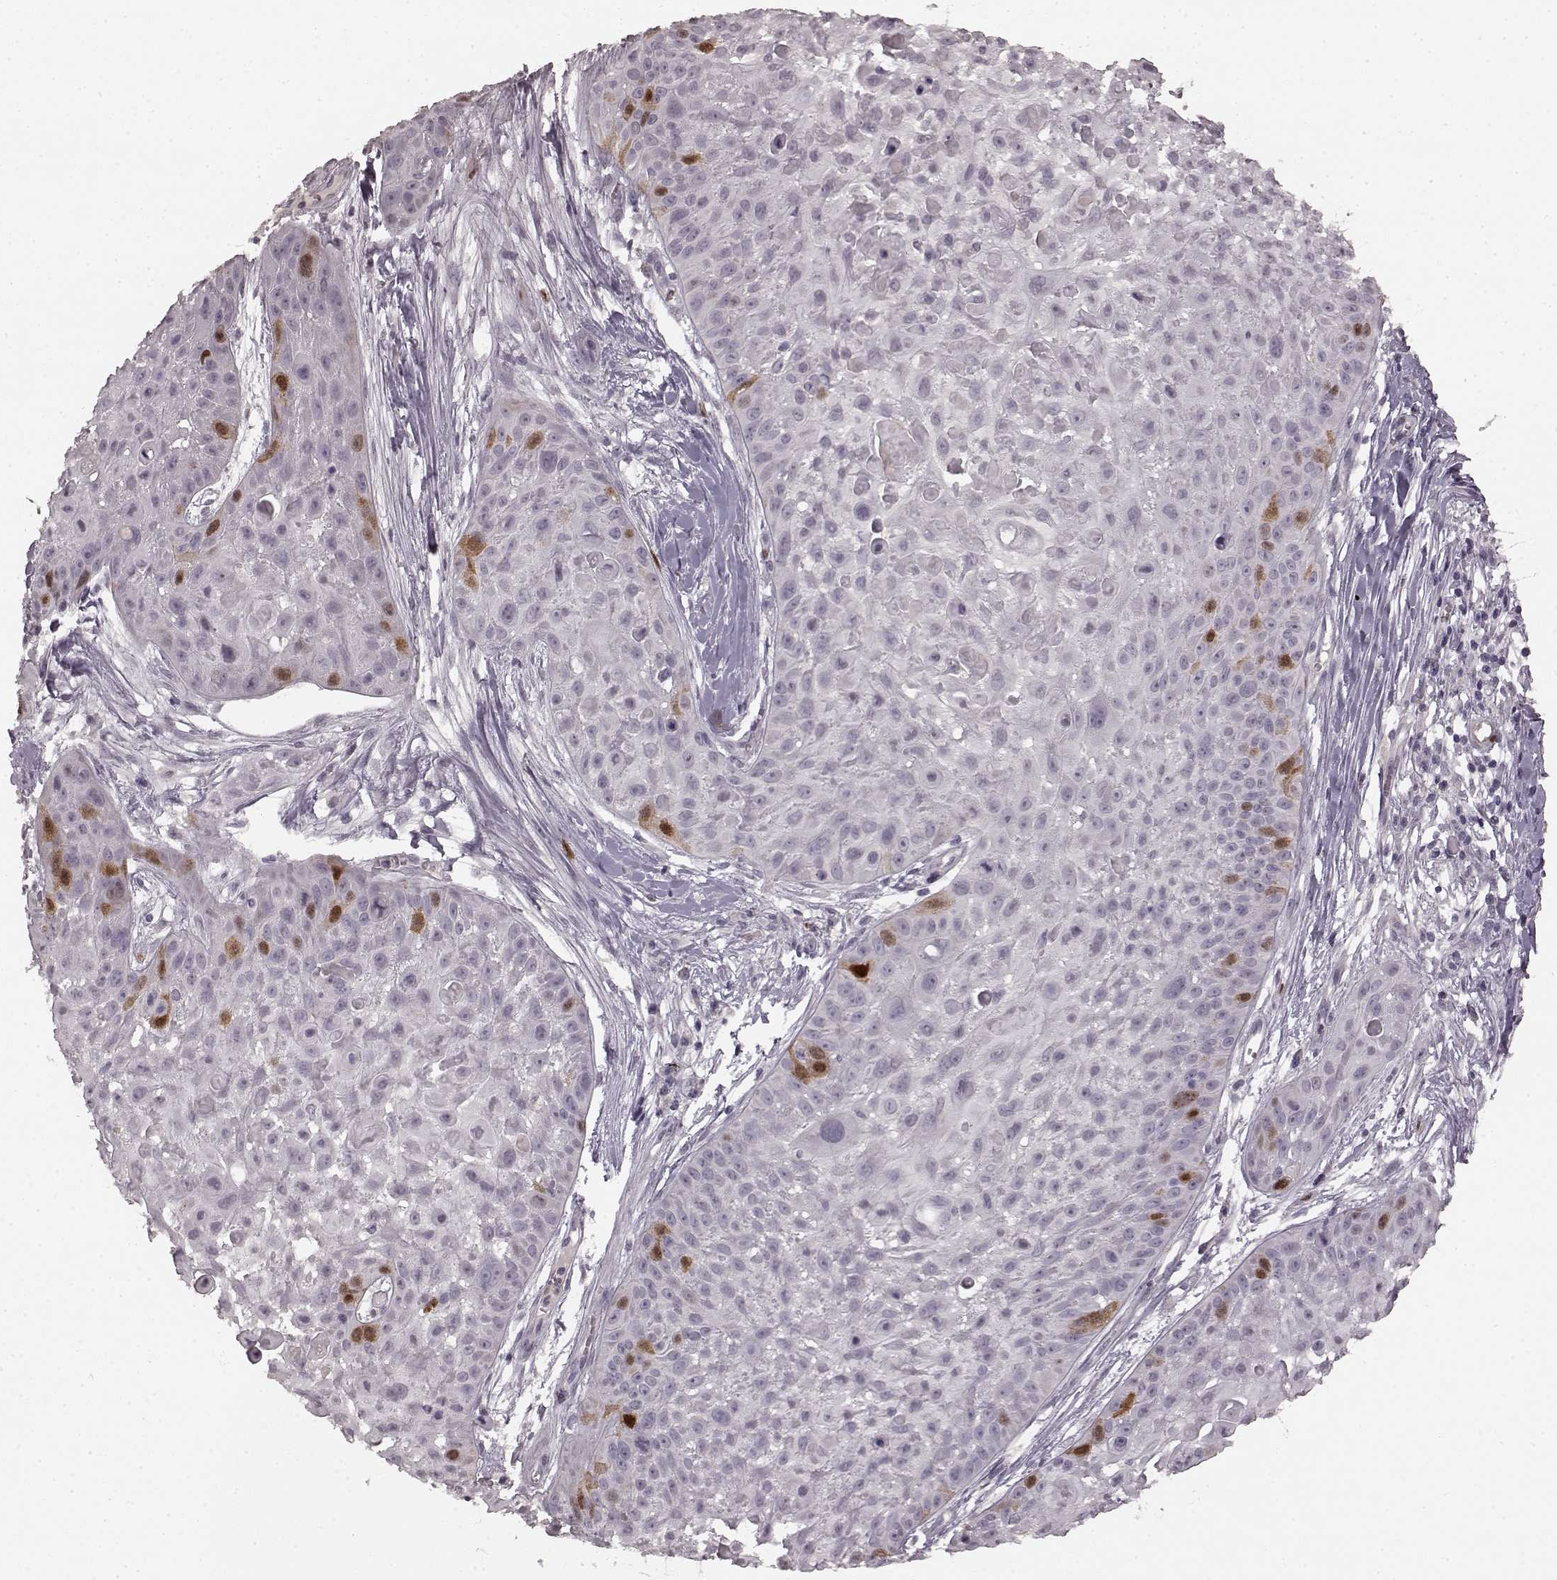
{"staining": {"intensity": "strong", "quantity": "<25%", "location": "nuclear"}, "tissue": "skin cancer", "cell_type": "Tumor cells", "image_type": "cancer", "snomed": [{"axis": "morphology", "description": "Squamous cell carcinoma, NOS"}, {"axis": "topography", "description": "Skin"}, {"axis": "topography", "description": "Anal"}], "caption": "Immunohistochemical staining of human skin squamous cell carcinoma displays strong nuclear protein expression in approximately <25% of tumor cells.", "gene": "CCNA2", "patient": {"sex": "female", "age": 75}}